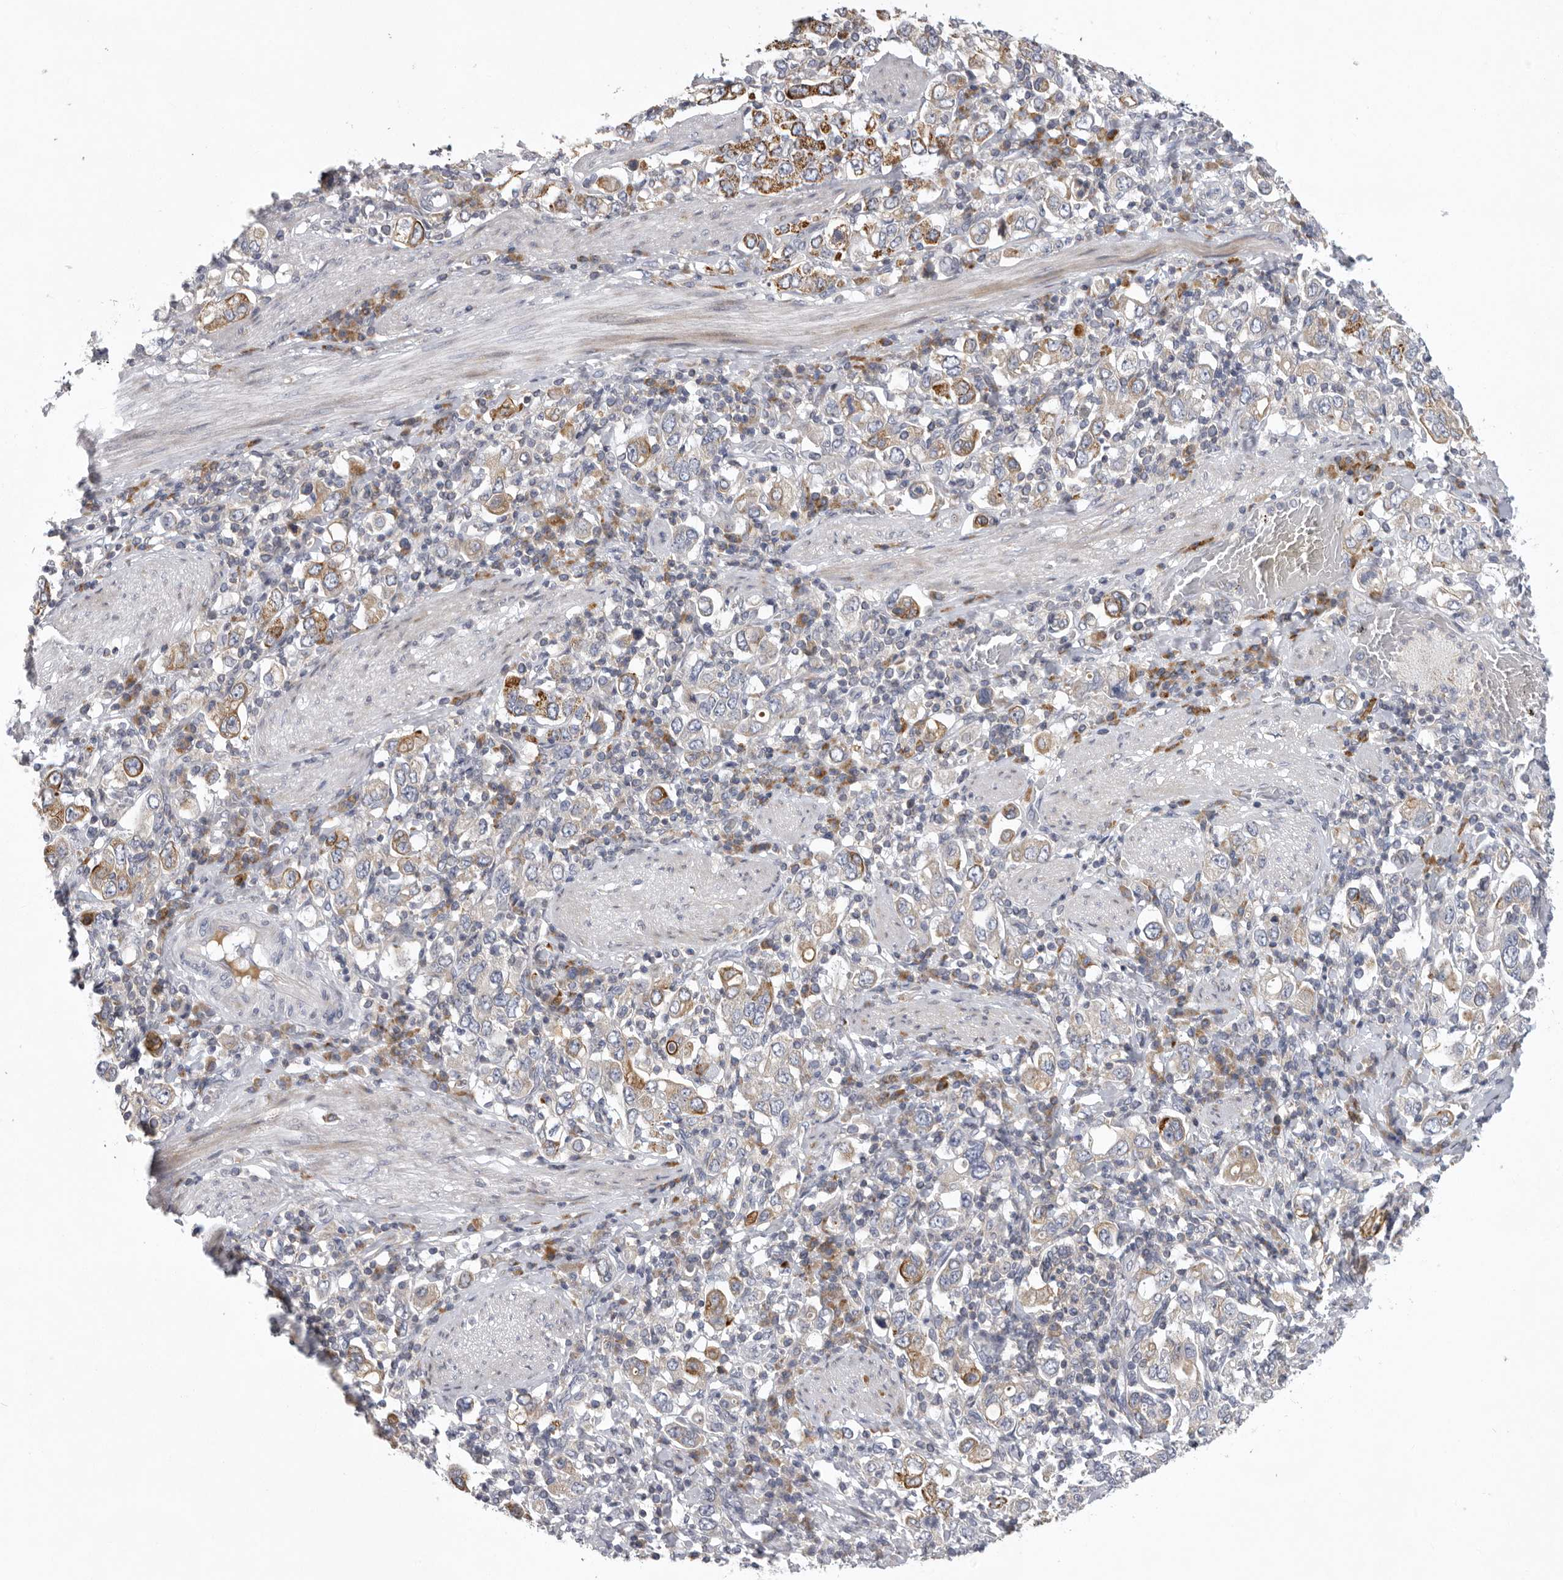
{"staining": {"intensity": "moderate", "quantity": ">75%", "location": "cytoplasmic/membranous"}, "tissue": "stomach cancer", "cell_type": "Tumor cells", "image_type": "cancer", "snomed": [{"axis": "morphology", "description": "Adenocarcinoma, NOS"}, {"axis": "topography", "description": "Stomach, upper"}], "caption": "Immunohistochemistry (IHC) of human stomach cancer demonstrates medium levels of moderate cytoplasmic/membranous staining in about >75% of tumor cells.", "gene": "USP24", "patient": {"sex": "male", "age": 62}}